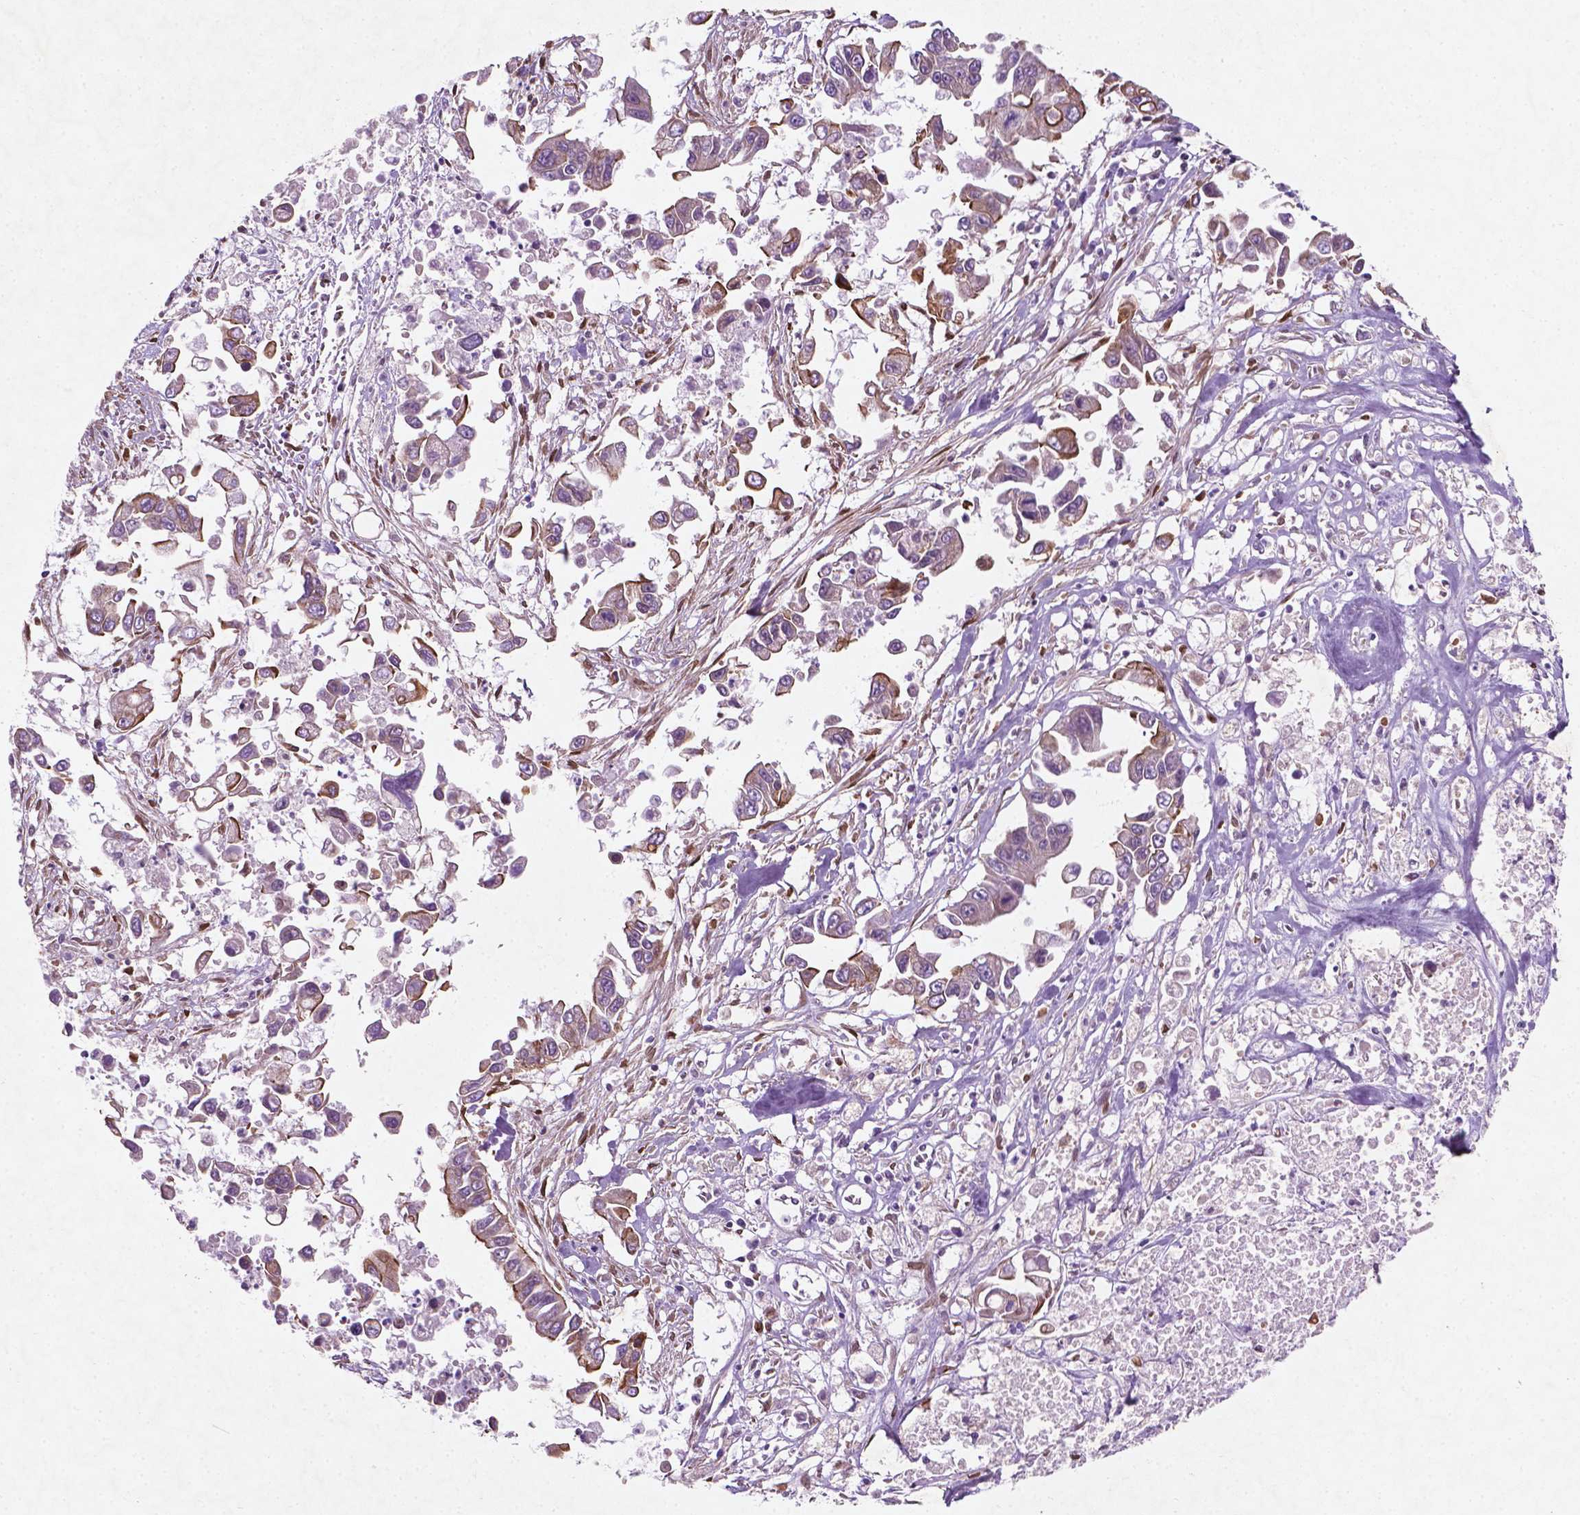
{"staining": {"intensity": "moderate", "quantity": "<25%", "location": "cytoplasmic/membranous"}, "tissue": "pancreatic cancer", "cell_type": "Tumor cells", "image_type": "cancer", "snomed": [{"axis": "morphology", "description": "Adenocarcinoma, NOS"}, {"axis": "topography", "description": "Pancreas"}], "caption": "IHC photomicrograph of adenocarcinoma (pancreatic) stained for a protein (brown), which reveals low levels of moderate cytoplasmic/membranous positivity in approximately <25% of tumor cells.", "gene": "TCHP", "patient": {"sex": "female", "age": 83}}